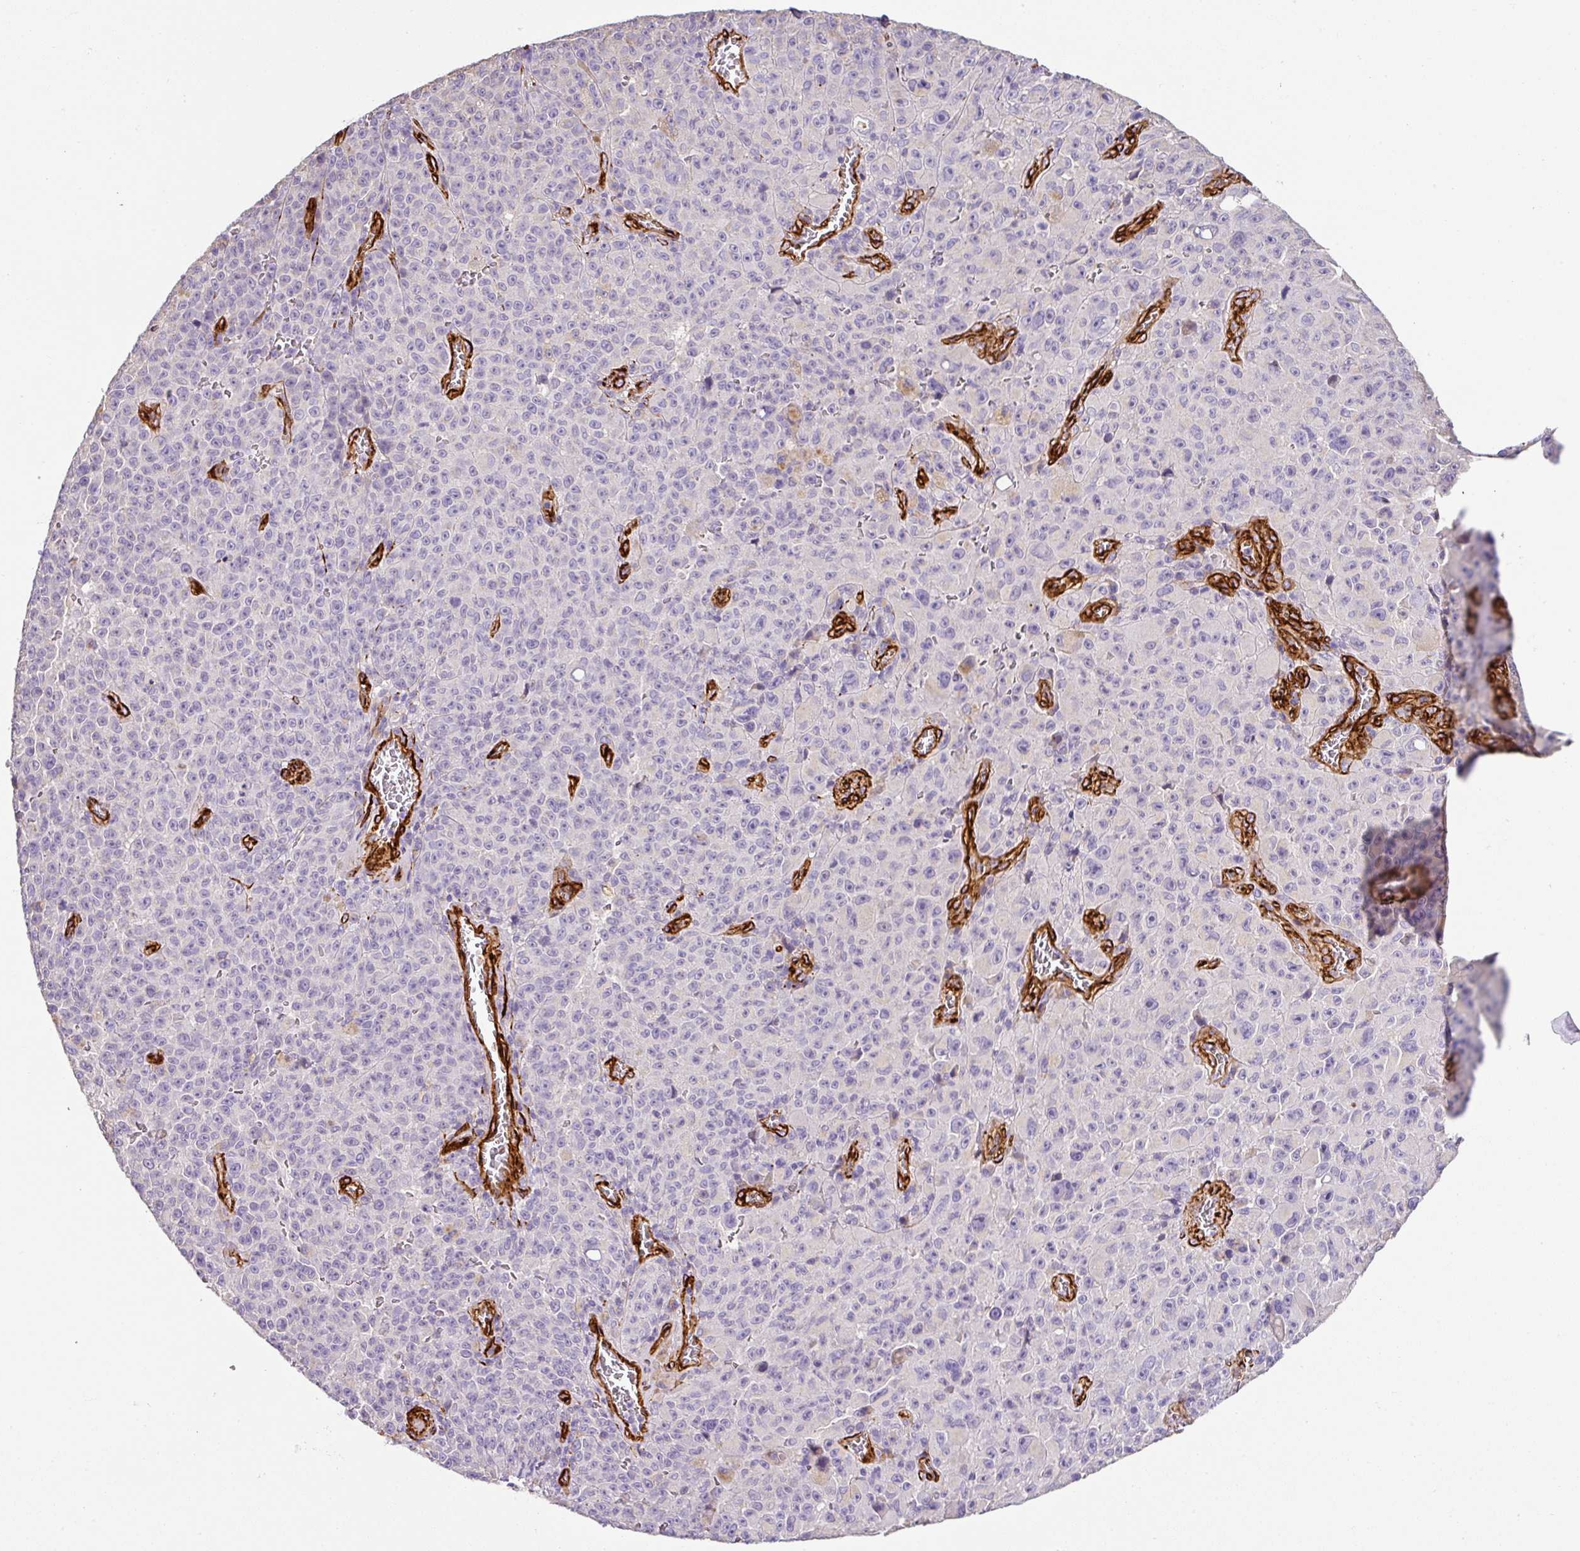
{"staining": {"intensity": "negative", "quantity": "none", "location": "none"}, "tissue": "melanoma", "cell_type": "Tumor cells", "image_type": "cancer", "snomed": [{"axis": "morphology", "description": "Malignant melanoma, NOS"}, {"axis": "topography", "description": "Skin"}], "caption": "Tumor cells are negative for protein expression in human malignant melanoma.", "gene": "SLC25A17", "patient": {"sex": "female", "age": 82}}